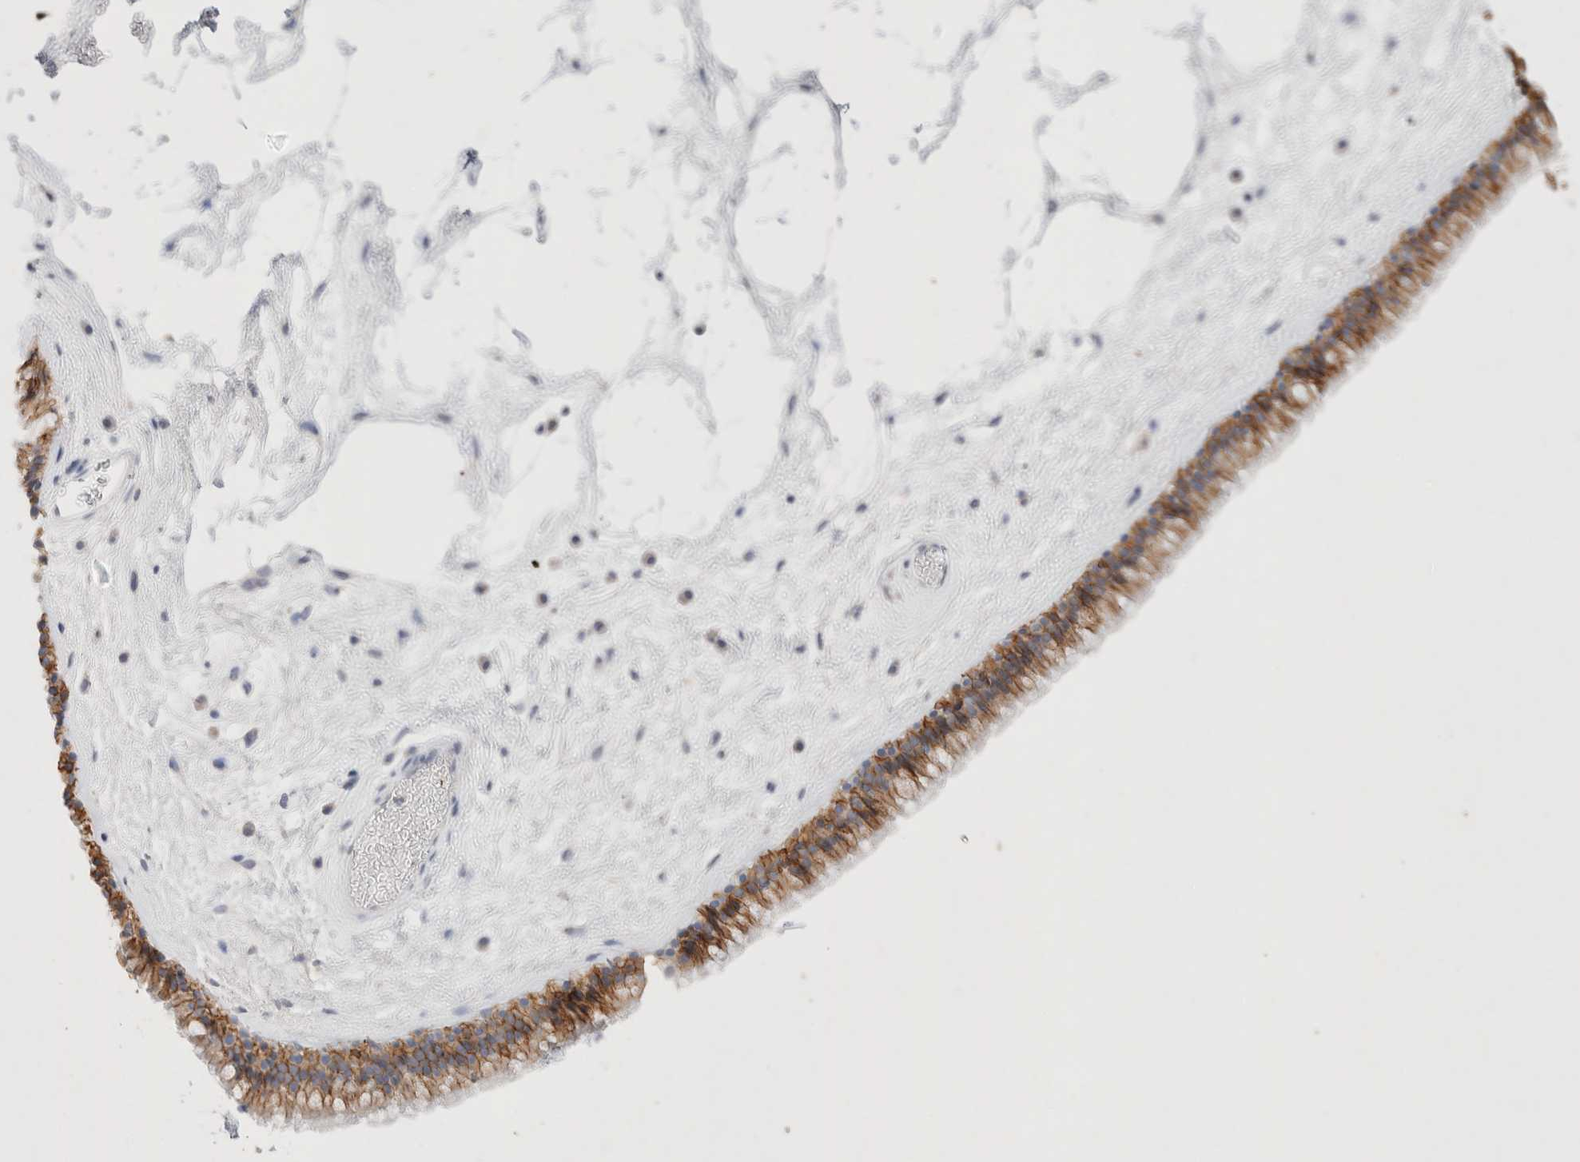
{"staining": {"intensity": "strong", "quantity": ">75%", "location": "cytoplasmic/membranous"}, "tissue": "nasopharynx", "cell_type": "Respiratory epithelial cells", "image_type": "normal", "snomed": [{"axis": "morphology", "description": "Normal tissue, NOS"}, {"axis": "morphology", "description": "Inflammation, NOS"}, {"axis": "topography", "description": "Nasopharynx"}], "caption": "DAB immunohistochemical staining of benign human nasopharynx exhibits strong cytoplasmic/membranous protein expression in about >75% of respiratory epithelial cells. The protein of interest is stained brown, and the nuclei are stained in blue (DAB (3,3'-diaminobenzidine) IHC with brightfield microscopy, high magnification).", "gene": "EPCAM", "patient": {"sex": "male", "age": 48}}